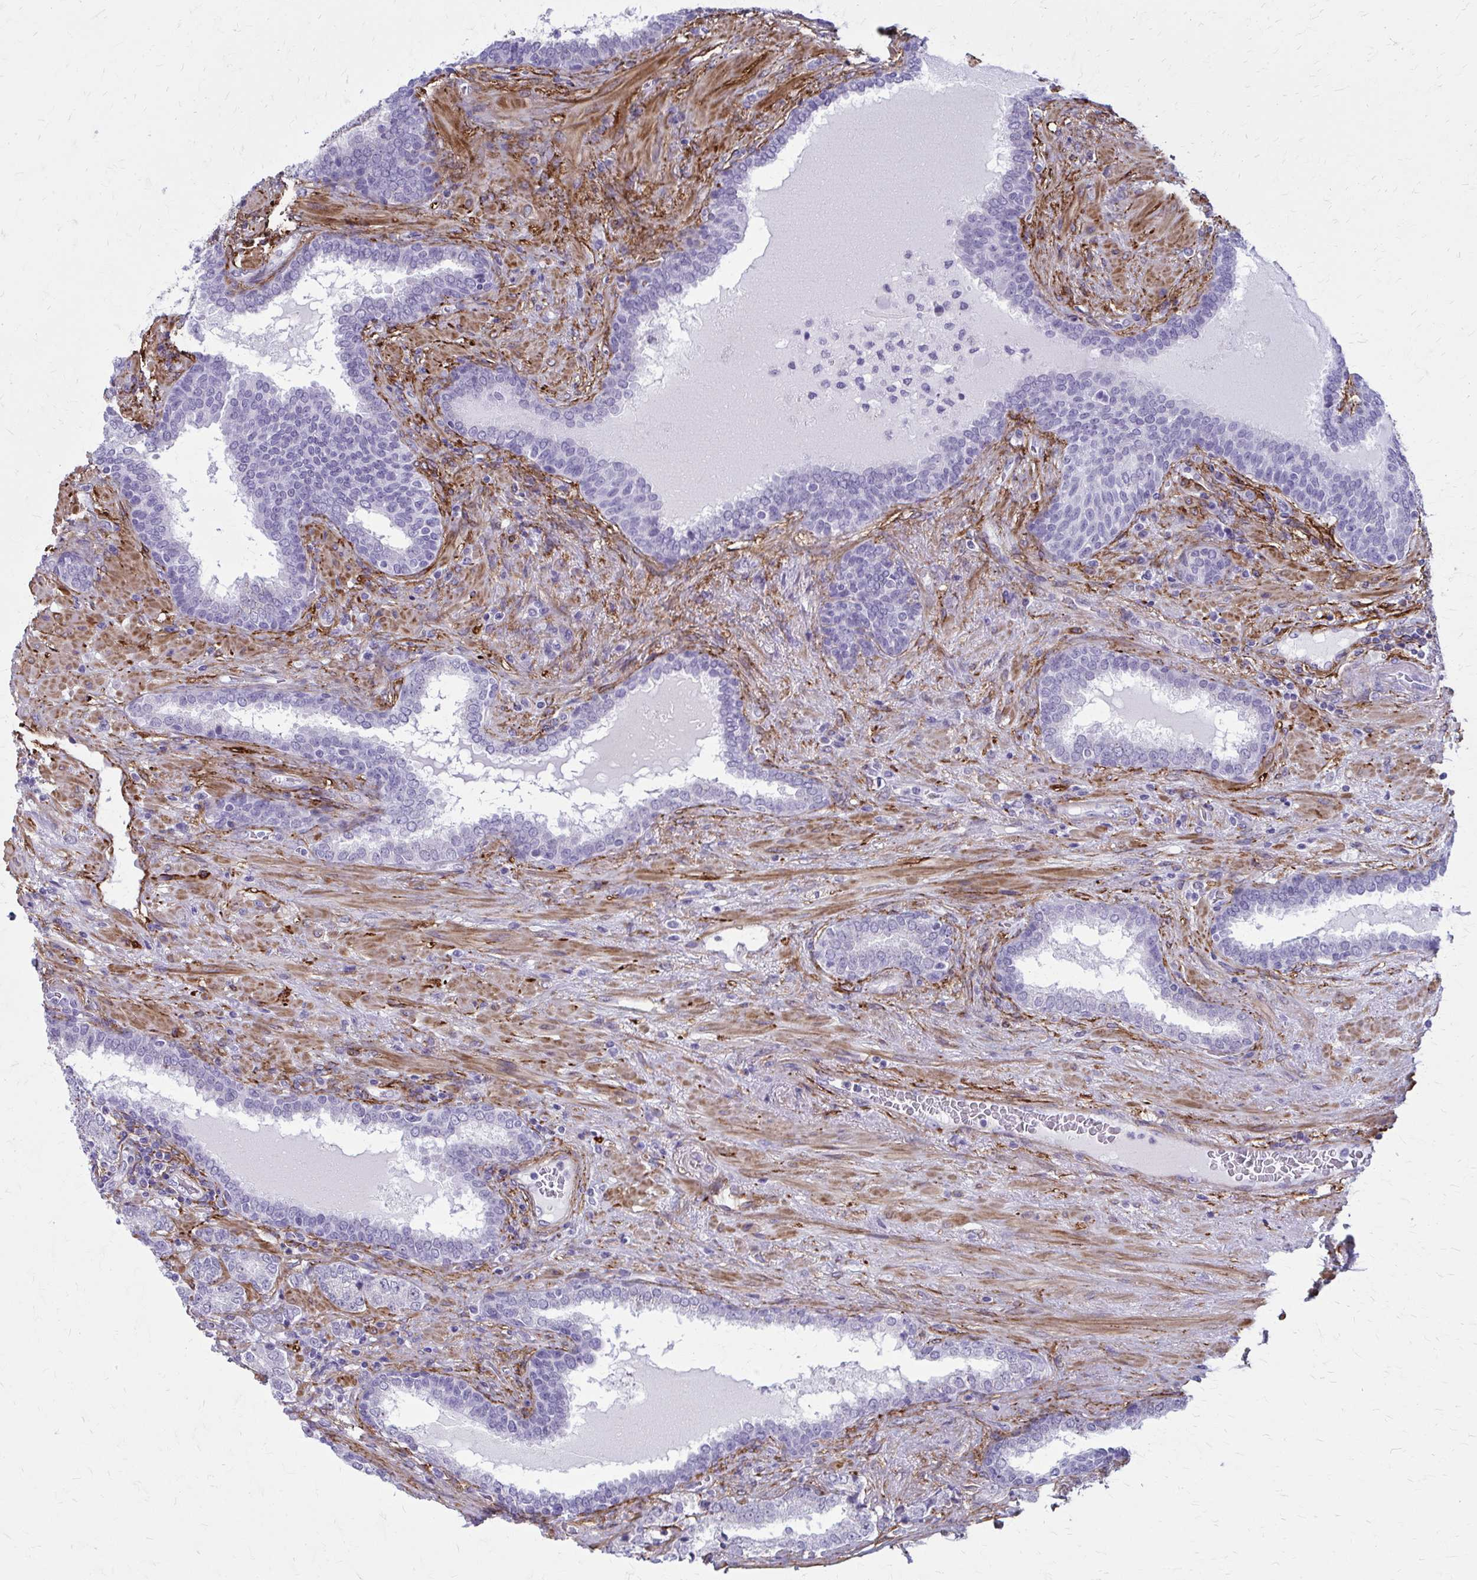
{"staining": {"intensity": "negative", "quantity": "none", "location": "none"}, "tissue": "prostate cancer", "cell_type": "Tumor cells", "image_type": "cancer", "snomed": [{"axis": "morphology", "description": "Adenocarcinoma, High grade"}, {"axis": "topography", "description": "Prostate"}], "caption": "This is a photomicrograph of immunohistochemistry staining of prostate cancer, which shows no staining in tumor cells.", "gene": "AKAP12", "patient": {"sex": "male", "age": 72}}